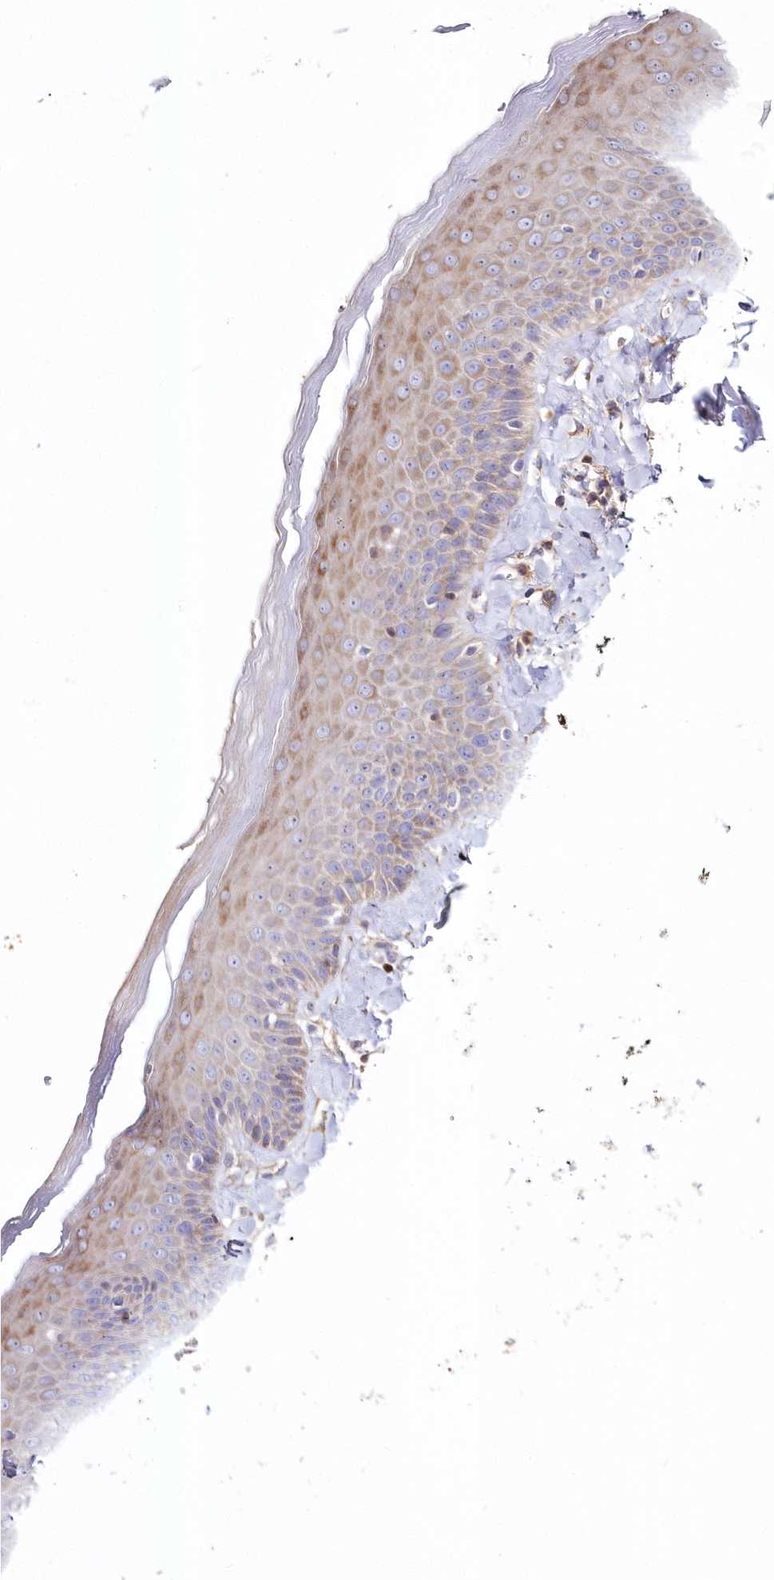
{"staining": {"intensity": "moderate", "quantity": "25%-75%", "location": "cytoplasmic/membranous"}, "tissue": "skin", "cell_type": "Epidermal cells", "image_type": "normal", "snomed": [{"axis": "morphology", "description": "Normal tissue, NOS"}, {"axis": "topography", "description": "Anal"}], "caption": "Normal skin reveals moderate cytoplasmic/membranous staining in about 25%-75% of epidermal cells Nuclei are stained in blue..", "gene": "ARFGEF3", "patient": {"sex": "male", "age": 69}}